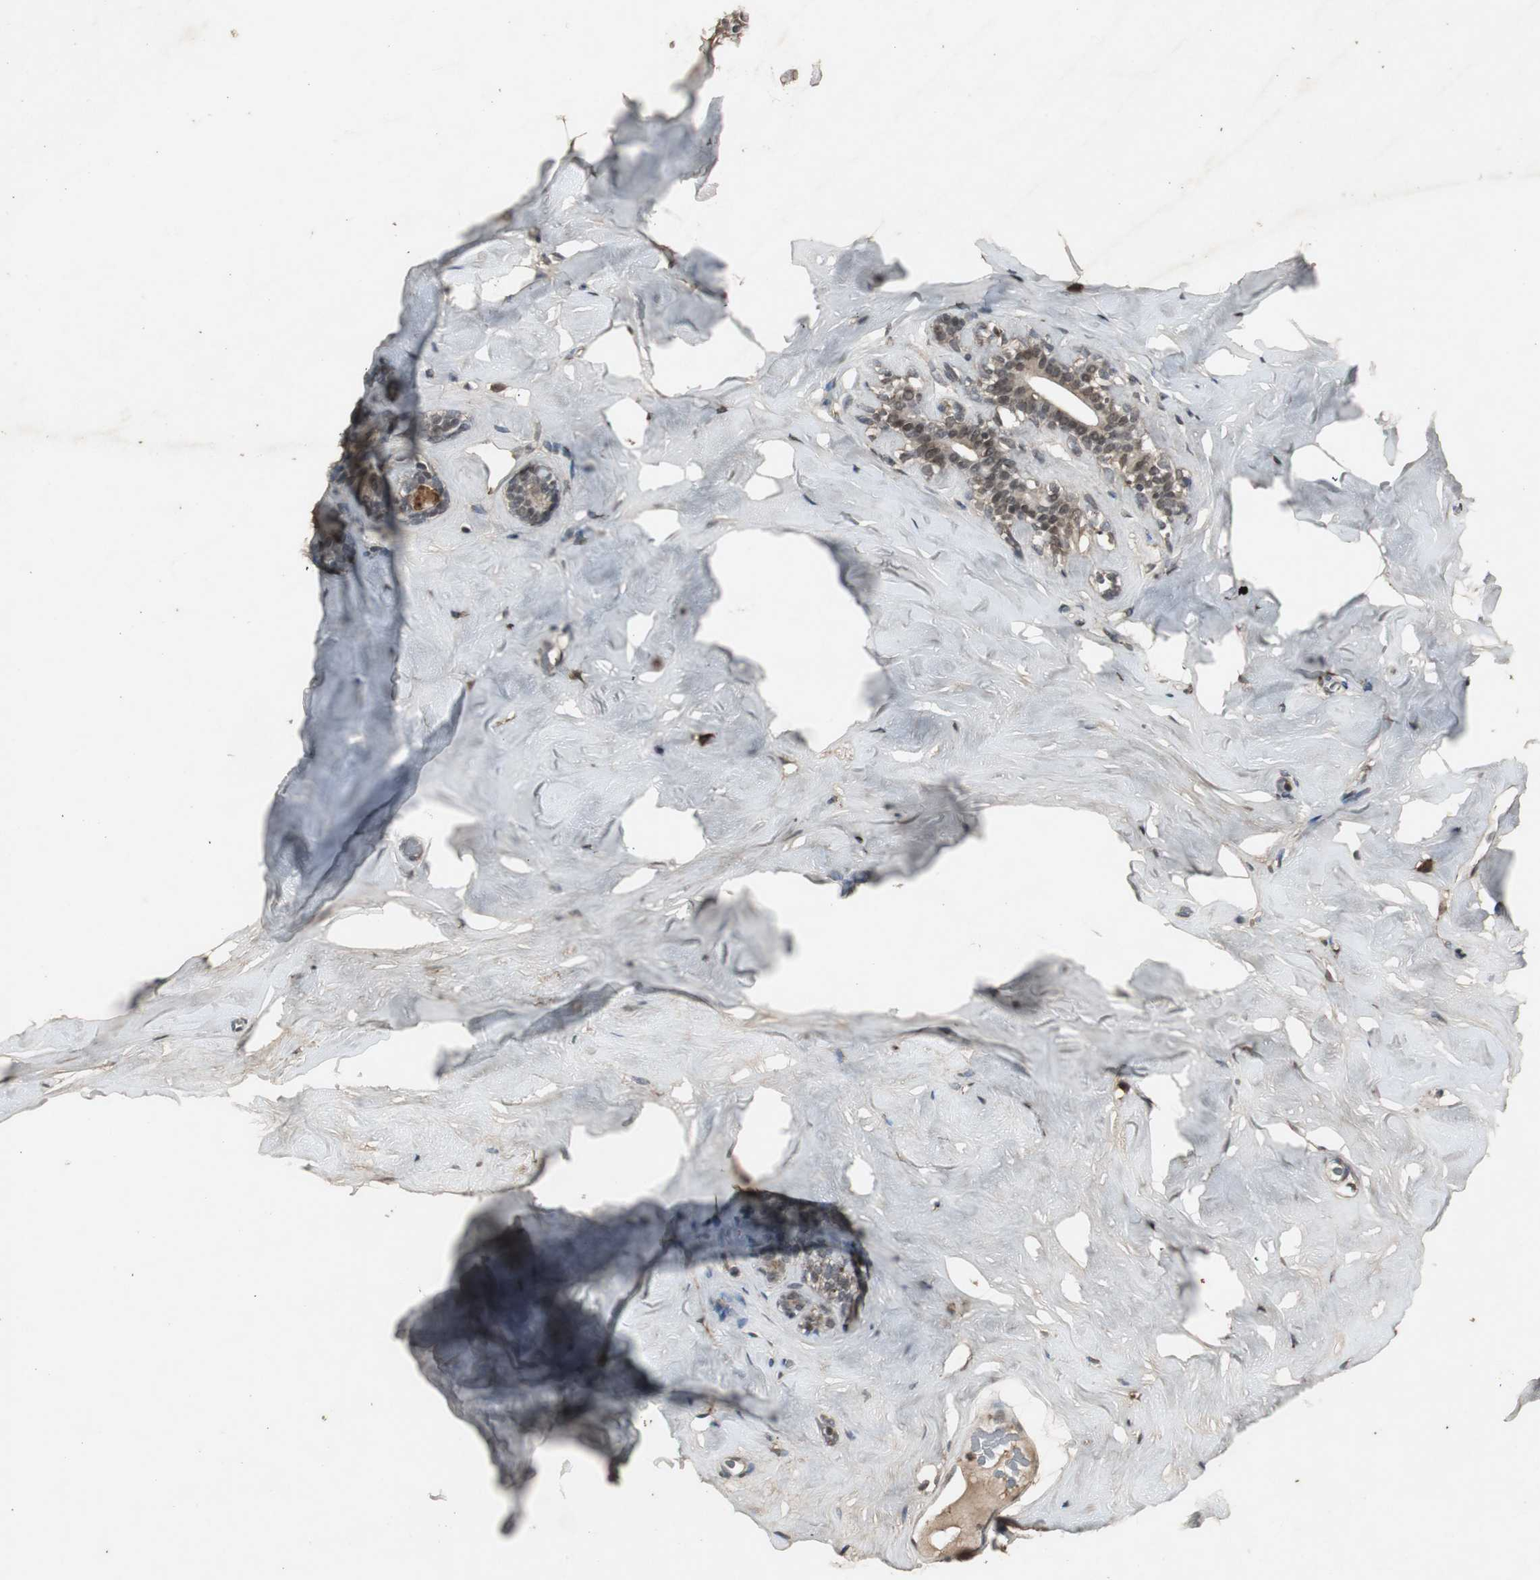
{"staining": {"intensity": "negative", "quantity": "none", "location": "none"}, "tissue": "breast", "cell_type": "Adipocytes", "image_type": "normal", "snomed": [{"axis": "morphology", "description": "Normal tissue, NOS"}, {"axis": "topography", "description": "Breast"}], "caption": "DAB immunohistochemical staining of normal breast demonstrates no significant staining in adipocytes.", "gene": "EMX1", "patient": {"sex": "female", "age": 75}}